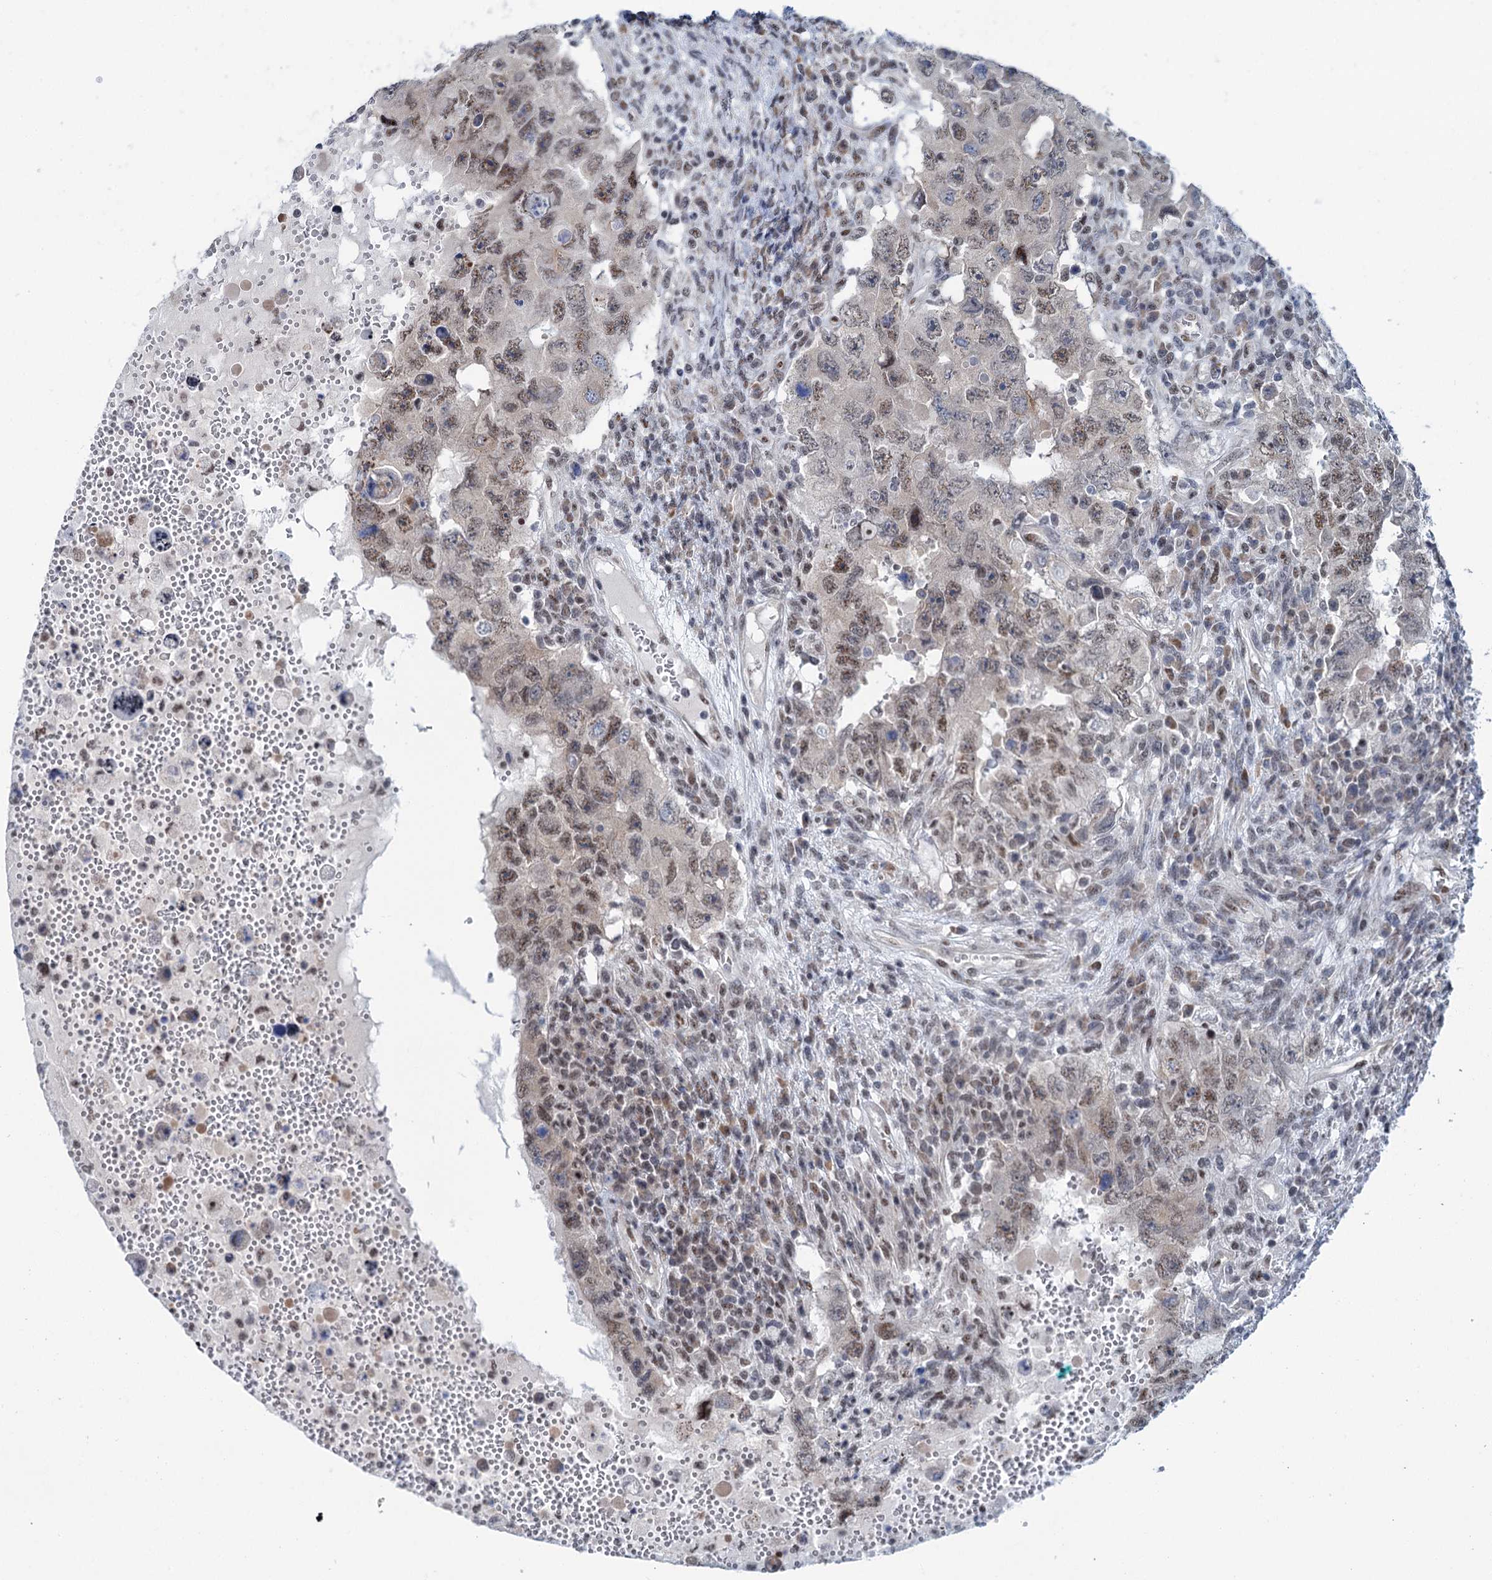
{"staining": {"intensity": "moderate", "quantity": ">75%", "location": "nuclear"}, "tissue": "testis cancer", "cell_type": "Tumor cells", "image_type": "cancer", "snomed": [{"axis": "morphology", "description": "Carcinoma, Embryonal, NOS"}, {"axis": "topography", "description": "Testis"}], "caption": "Immunohistochemical staining of human testis cancer shows medium levels of moderate nuclear positivity in about >75% of tumor cells. The staining was performed using DAB, with brown indicating positive protein expression. Nuclei are stained blue with hematoxylin.", "gene": "SREK1", "patient": {"sex": "male", "age": 26}}